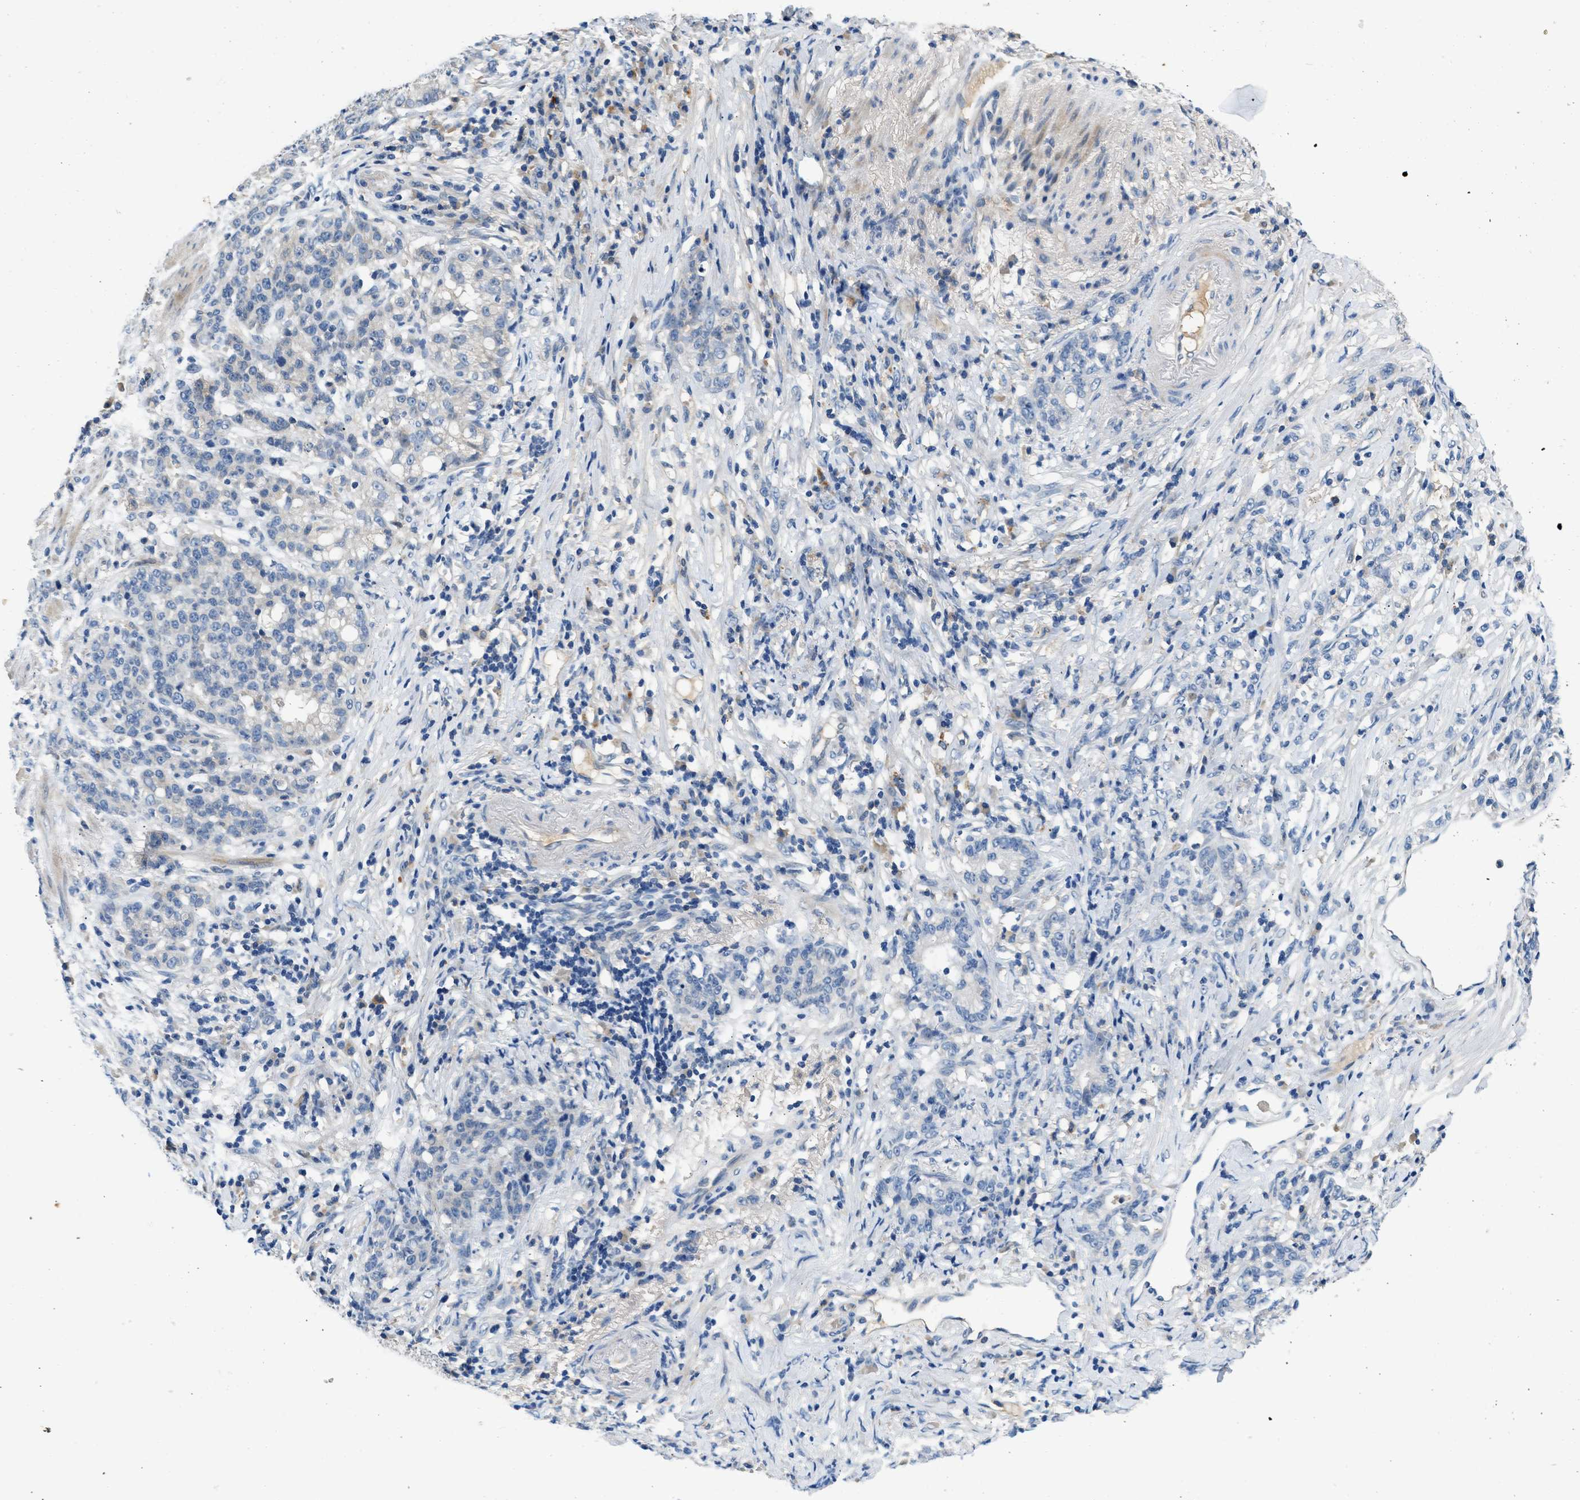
{"staining": {"intensity": "negative", "quantity": "none", "location": "none"}, "tissue": "stomach cancer", "cell_type": "Tumor cells", "image_type": "cancer", "snomed": [{"axis": "morphology", "description": "Adenocarcinoma, NOS"}, {"axis": "topography", "description": "Stomach, lower"}], "caption": "This is a photomicrograph of immunohistochemistry (IHC) staining of adenocarcinoma (stomach), which shows no expression in tumor cells. (DAB (3,3'-diaminobenzidine) IHC visualized using brightfield microscopy, high magnification).", "gene": "RWDD2B", "patient": {"sex": "male", "age": 88}}